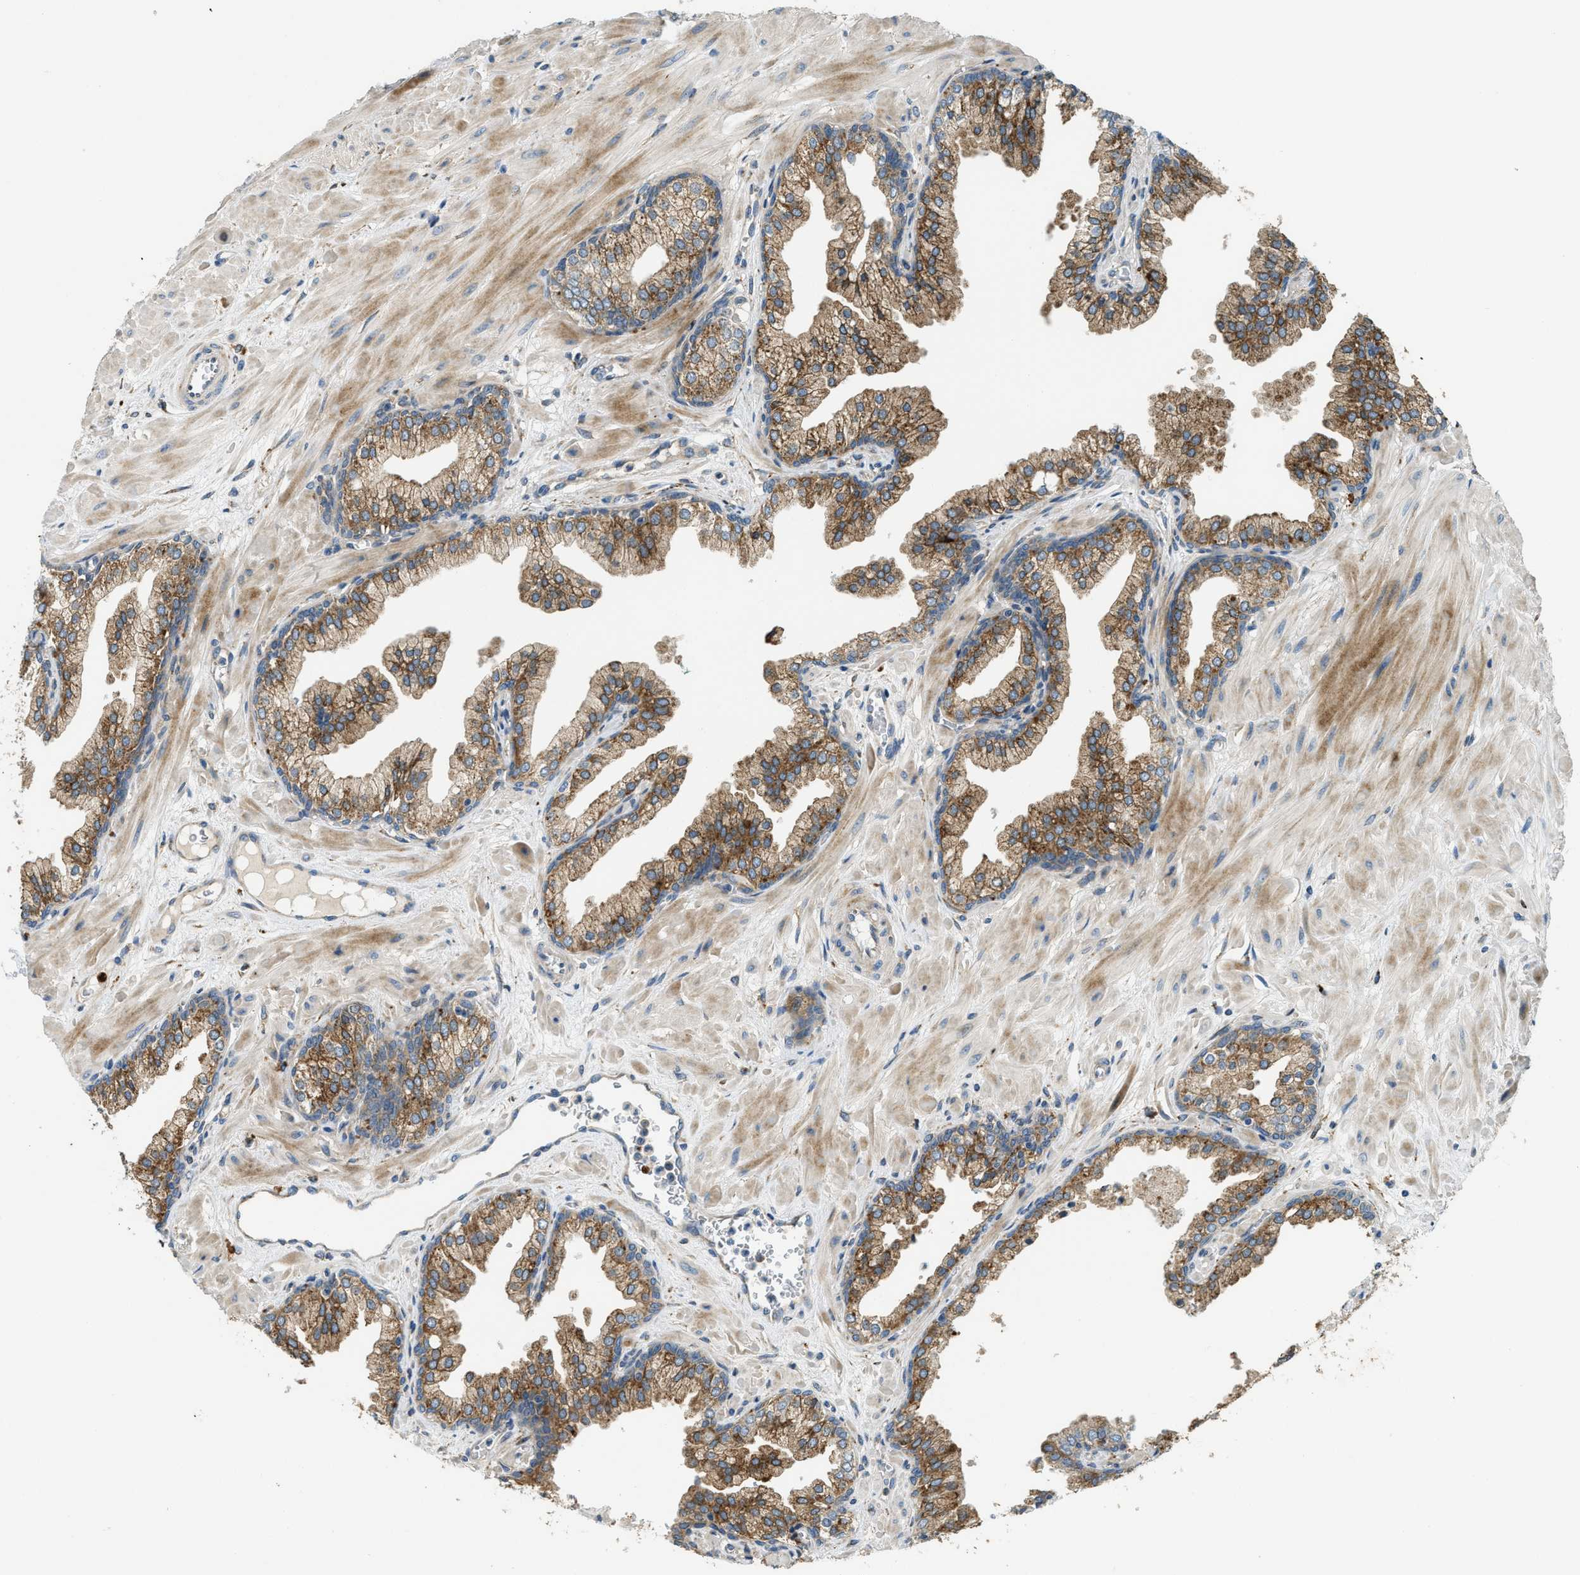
{"staining": {"intensity": "moderate", "quantity": ">75%", "location": "cytoplasmic/membranous"}, "tissue": "prostate cancer", "cell_type": "Tumor cells", "image_type": "cancer", "snomed": [{"axis": "morphology", "description": "Adenocarcinoma, Low grade"}, {"axis": "topography", "description": "Prostate"}], "caption": "Prostate cancer (low-grade adenocarcinoma) tissue reveals moderate cytoplasmic/membranous positivity in about >75% of tumor cells, visualized by immunohistochemistry. The staining is performed using DAB brown chromogen to label protein expression. The nuclei are counter-stained blue using hematoxylin.", "gene": "TMEM68", "patient": {"sex": "male", "age": 53}}